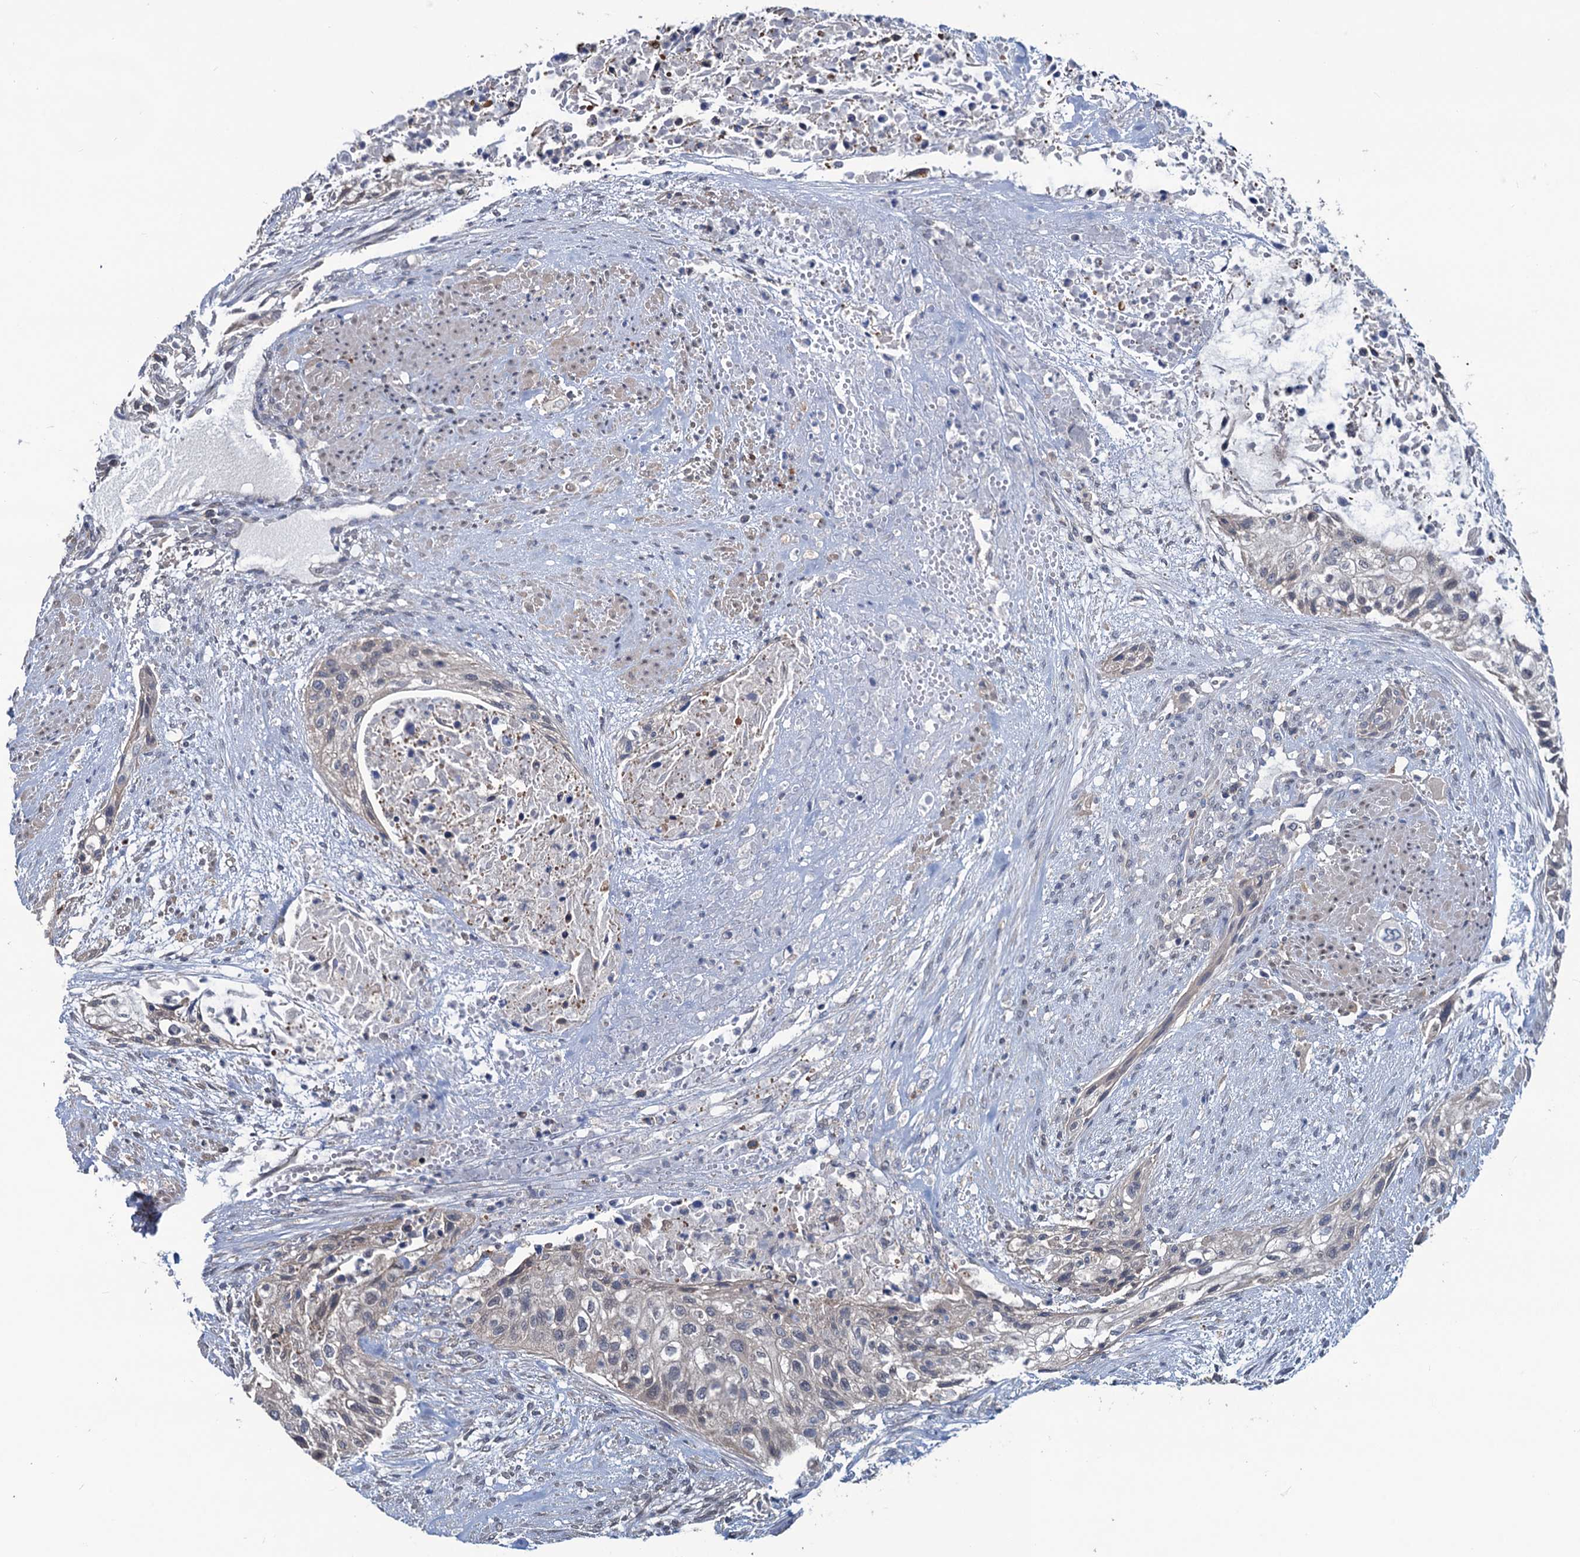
{"staining": {"intensity": "negative", "quantity": "none", "location": "none"}, "tissue": "urothelial cancer", "cell_type": "Tumor cells", "image_type": "cancer", "snomed": [{"axis": "morphology", "description": "Urothelial carcinoma, High grade"}, {"axis": "topography", "description": "Urinary bladder"}], "caption": "Protein analysis of high-grade urothelial carcinoma shows no significant staining in tumor cells.", "gene": "RTKN2", "patient": {"sex": "male", "age": 35}}